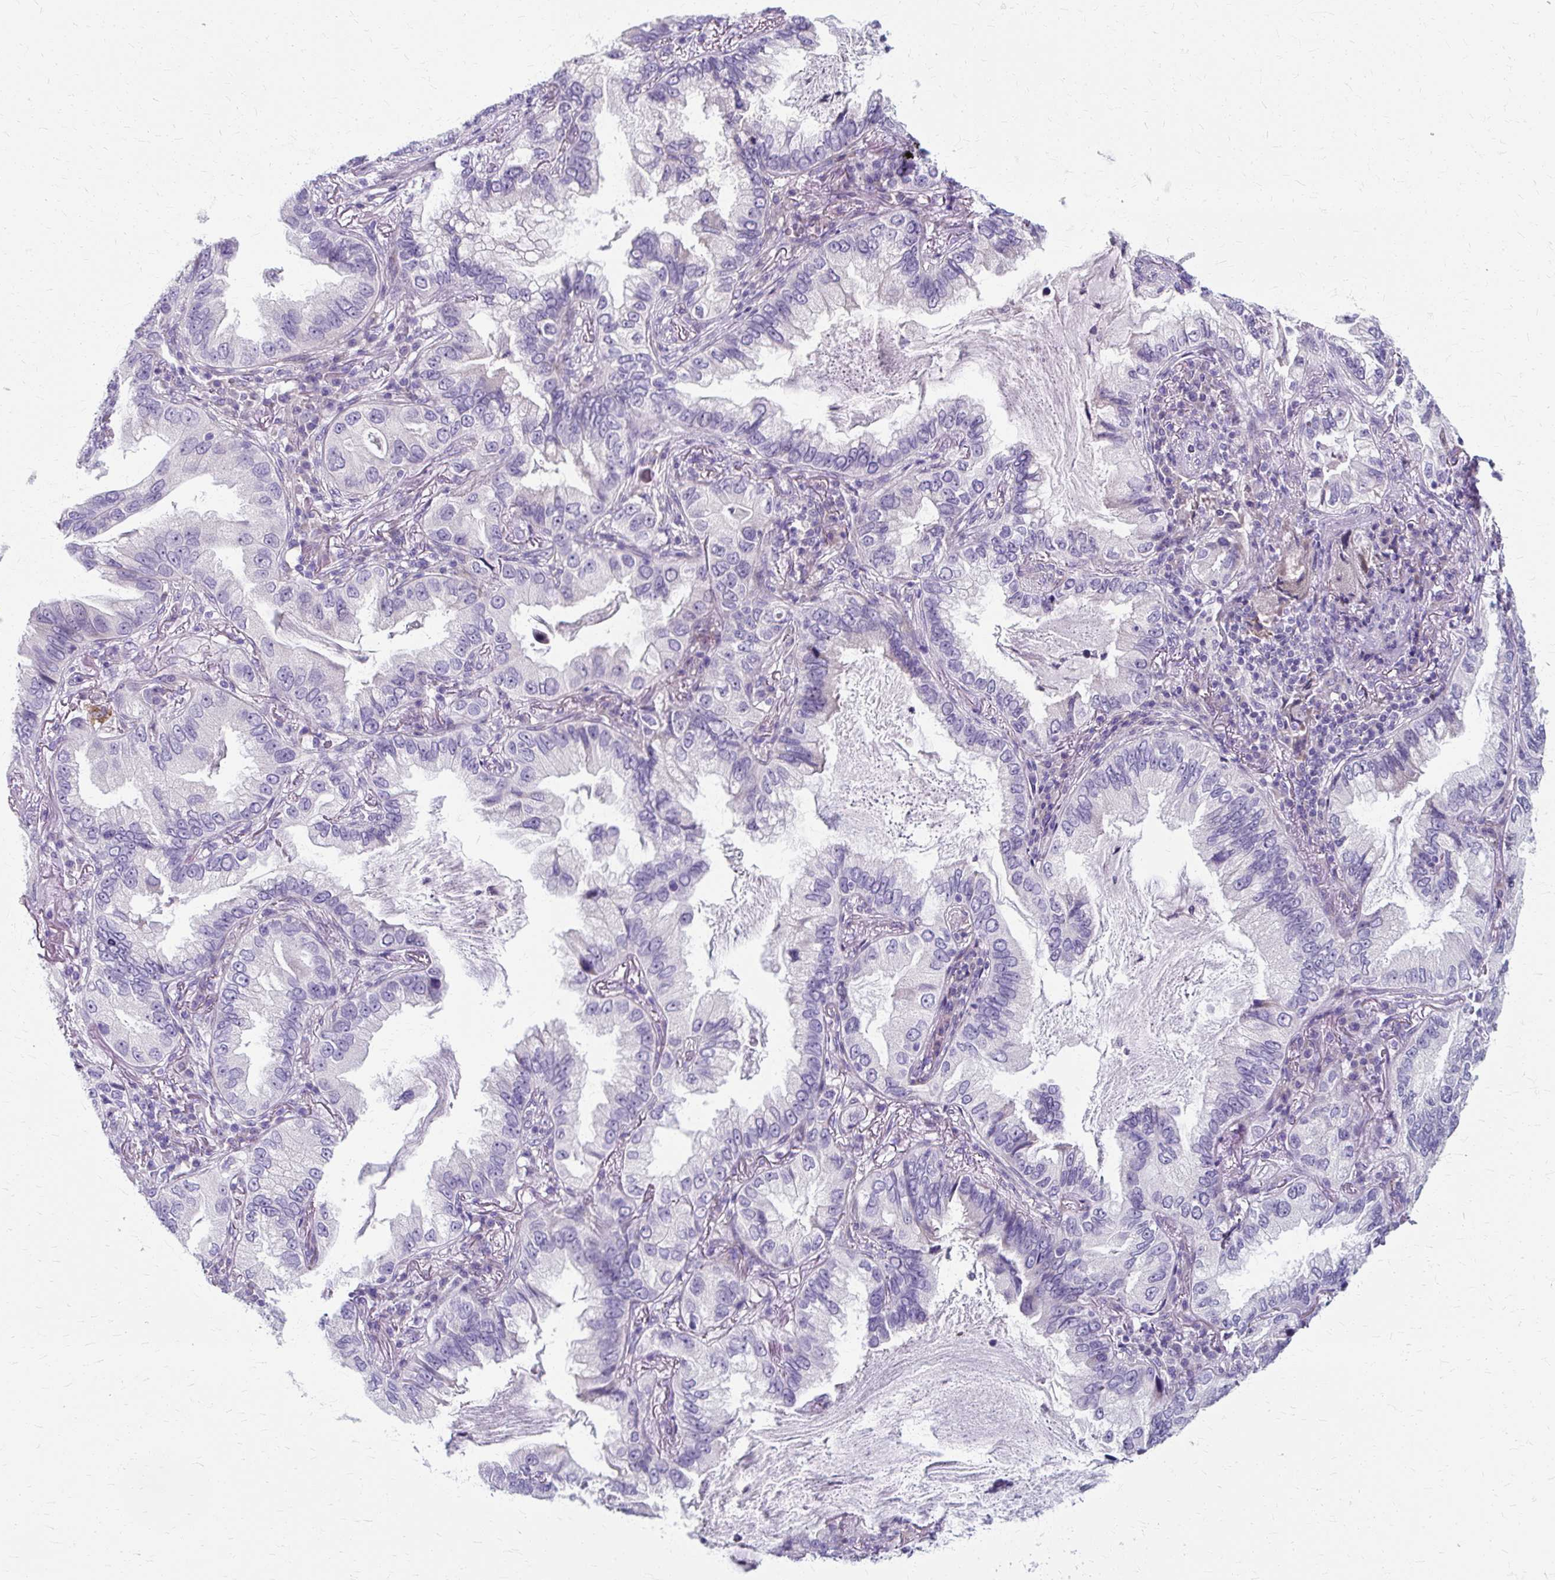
{"staining": {"intensity": "negative", "quantity": "none", "location": "none"}, "tissue": "lung cancer", "cell_type": "Tumor cells", "image_type": "cancer", "snomed": [{"axis": "morphology", "description": "Adenocarcinoma, NOS"}, {"axis": "topography", "description": "Lung"}], "caption": "Tumor cells show no significant protein staining in lung adenocarcinoma.", "gene": "ZNF555", "patient": {"sex": "female", "age": 69}}